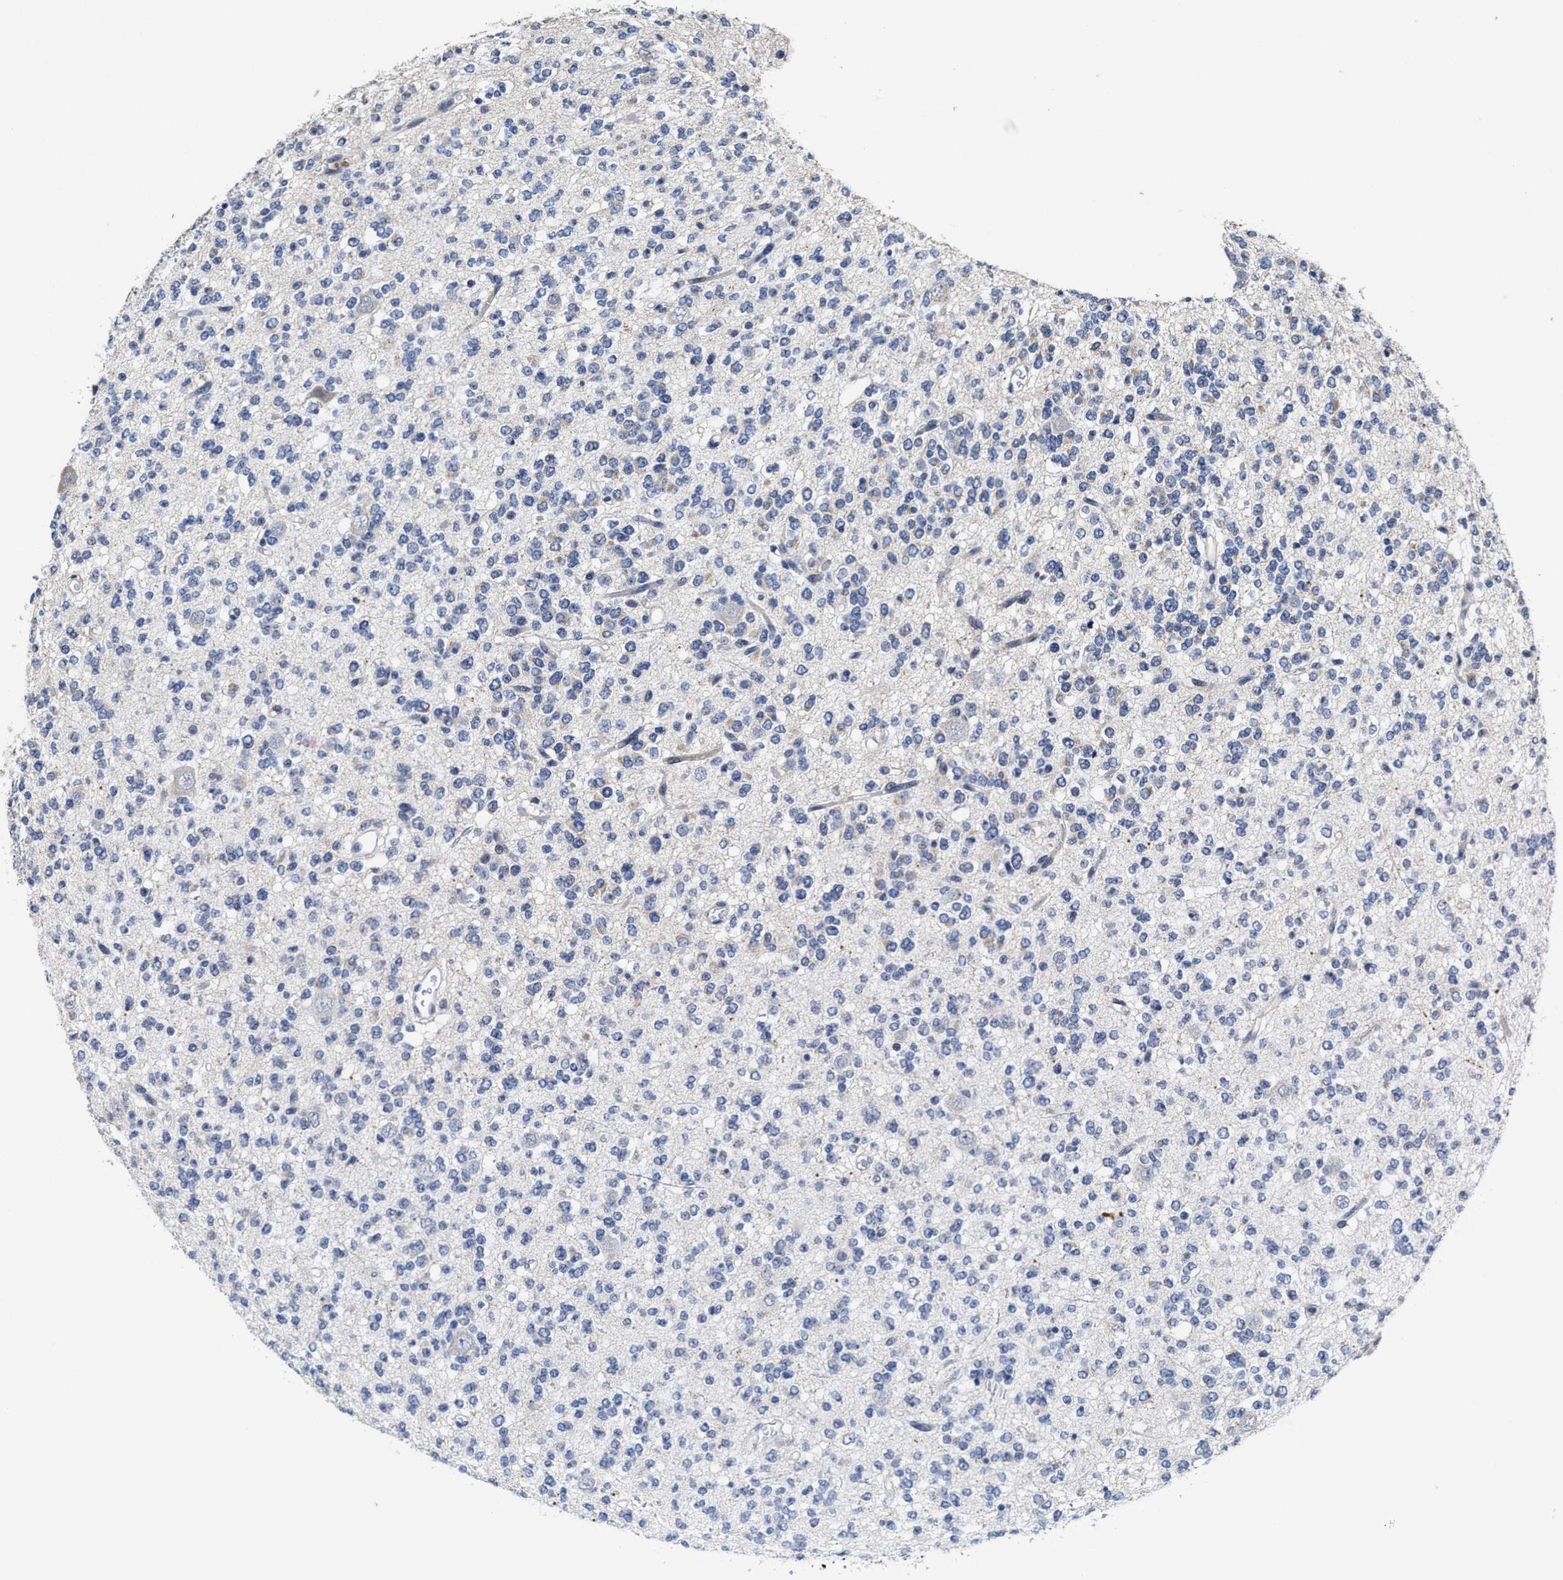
{"staining": {"intensity": "negative", "quantity": "none", "location": "none"}, "tissue": "glioma", "cell_type": "Tumor cells", "image_type": "cancer", "snomed": [{"axis": "morphology", "description": "Glioma, malignant, Low grade"}, {"axis": "topography", "description": "Brain"}], "caption": "Immunohistochemical staining of low-grade glioma (malignant) shows no significant expression in tumor cells.", "gene": "ZFAT", "patient": {"sex": "male", "age": 38}}